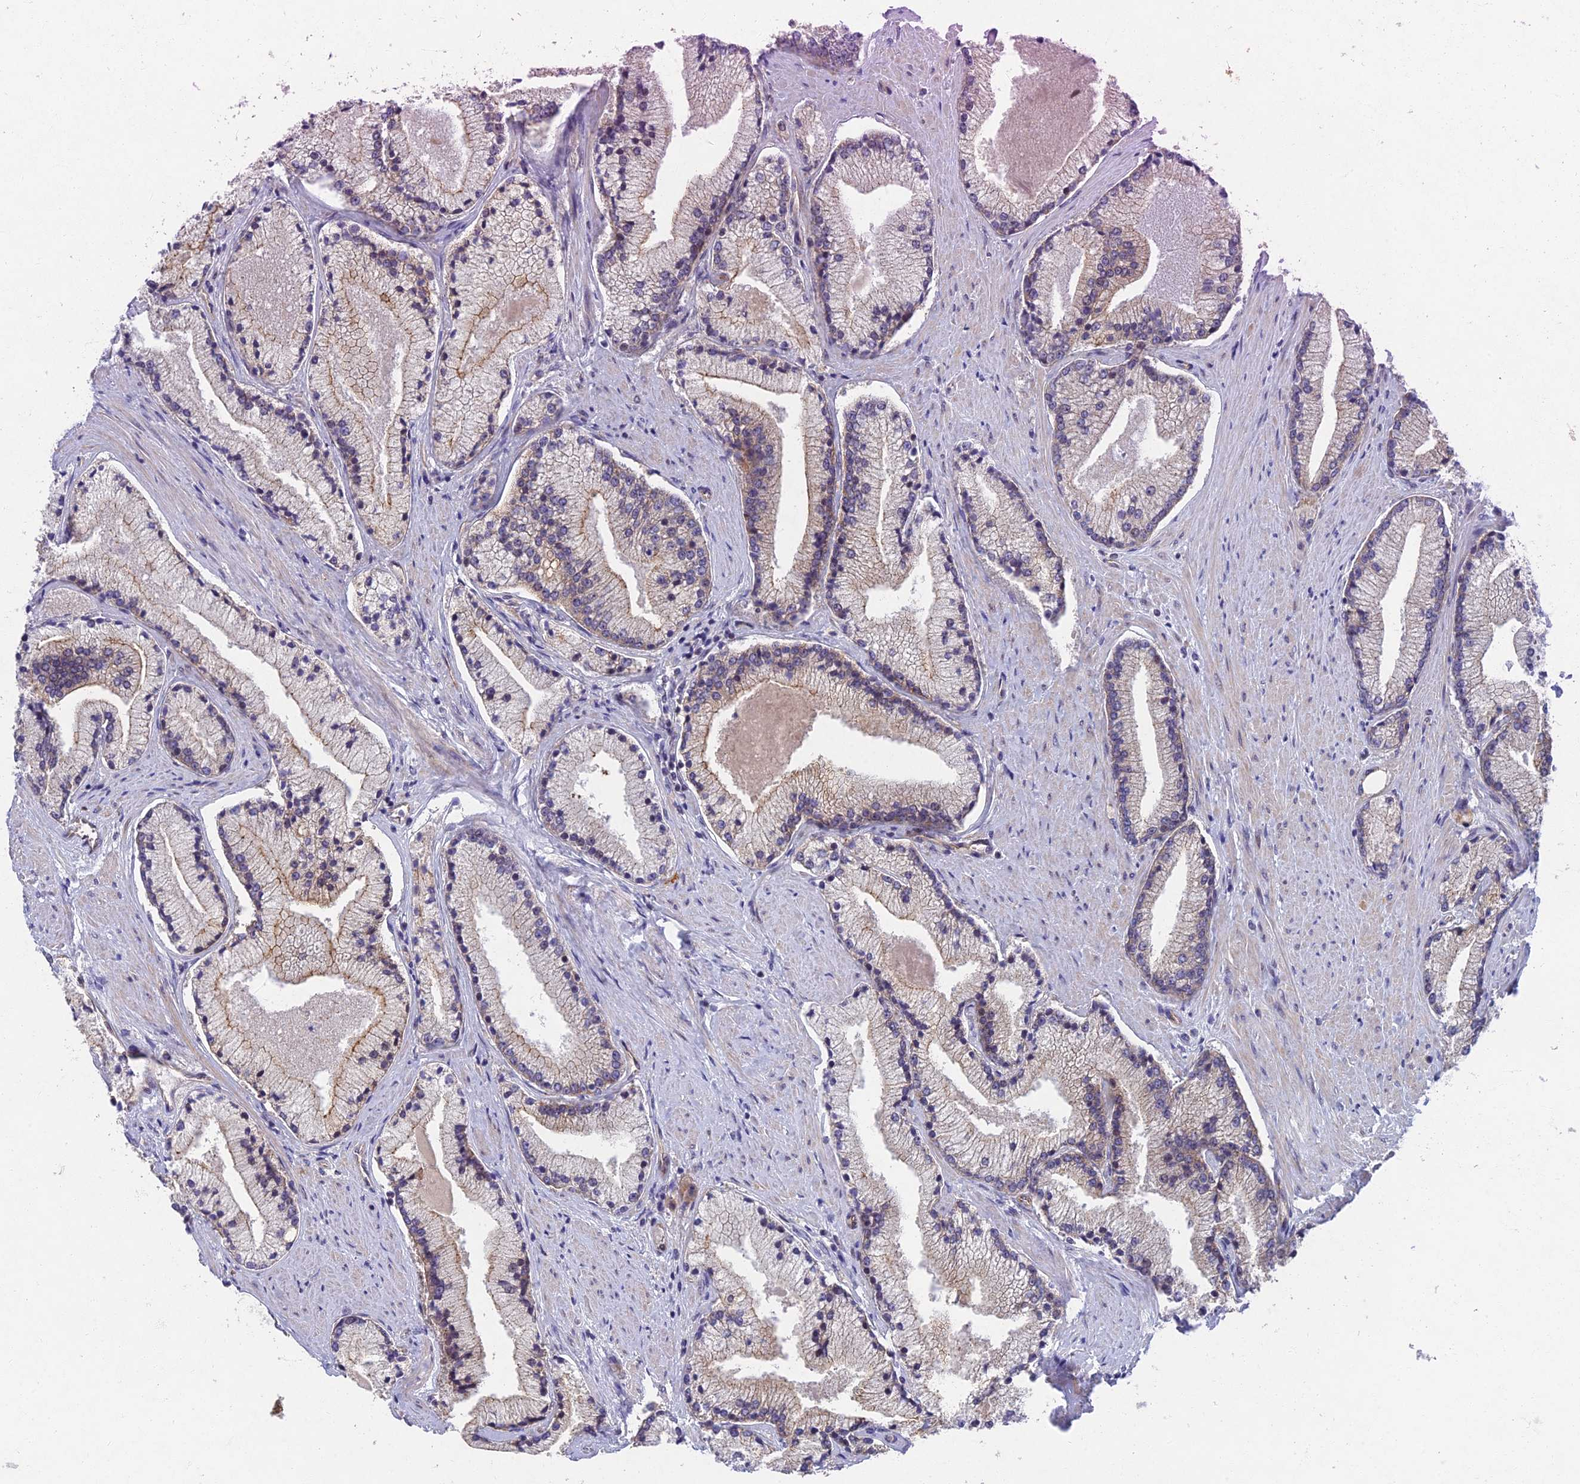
{"staining": {"intensity": "moderate", "quantity": "<25%", "location": "cytoplasmic/membranous"}, "tissue": "prostate cancer", "cell_type": "Tumor cells", "image_type": "cancer", "snomed": [{"axis": "morphology", "description": "Adenocarcinoma, High grade"}, {"axis": "topography", "description": "Prostate"}], "caption": "Moderate cytoplasmic/membranous expression for a protein is seen in about <25% of tumor cells of high-grade adenocarcinoma (prostate) using immunohistochemistry (IHC).", "gene": "RHBDL2", "patient": {"sex": "male", "age": 67}}